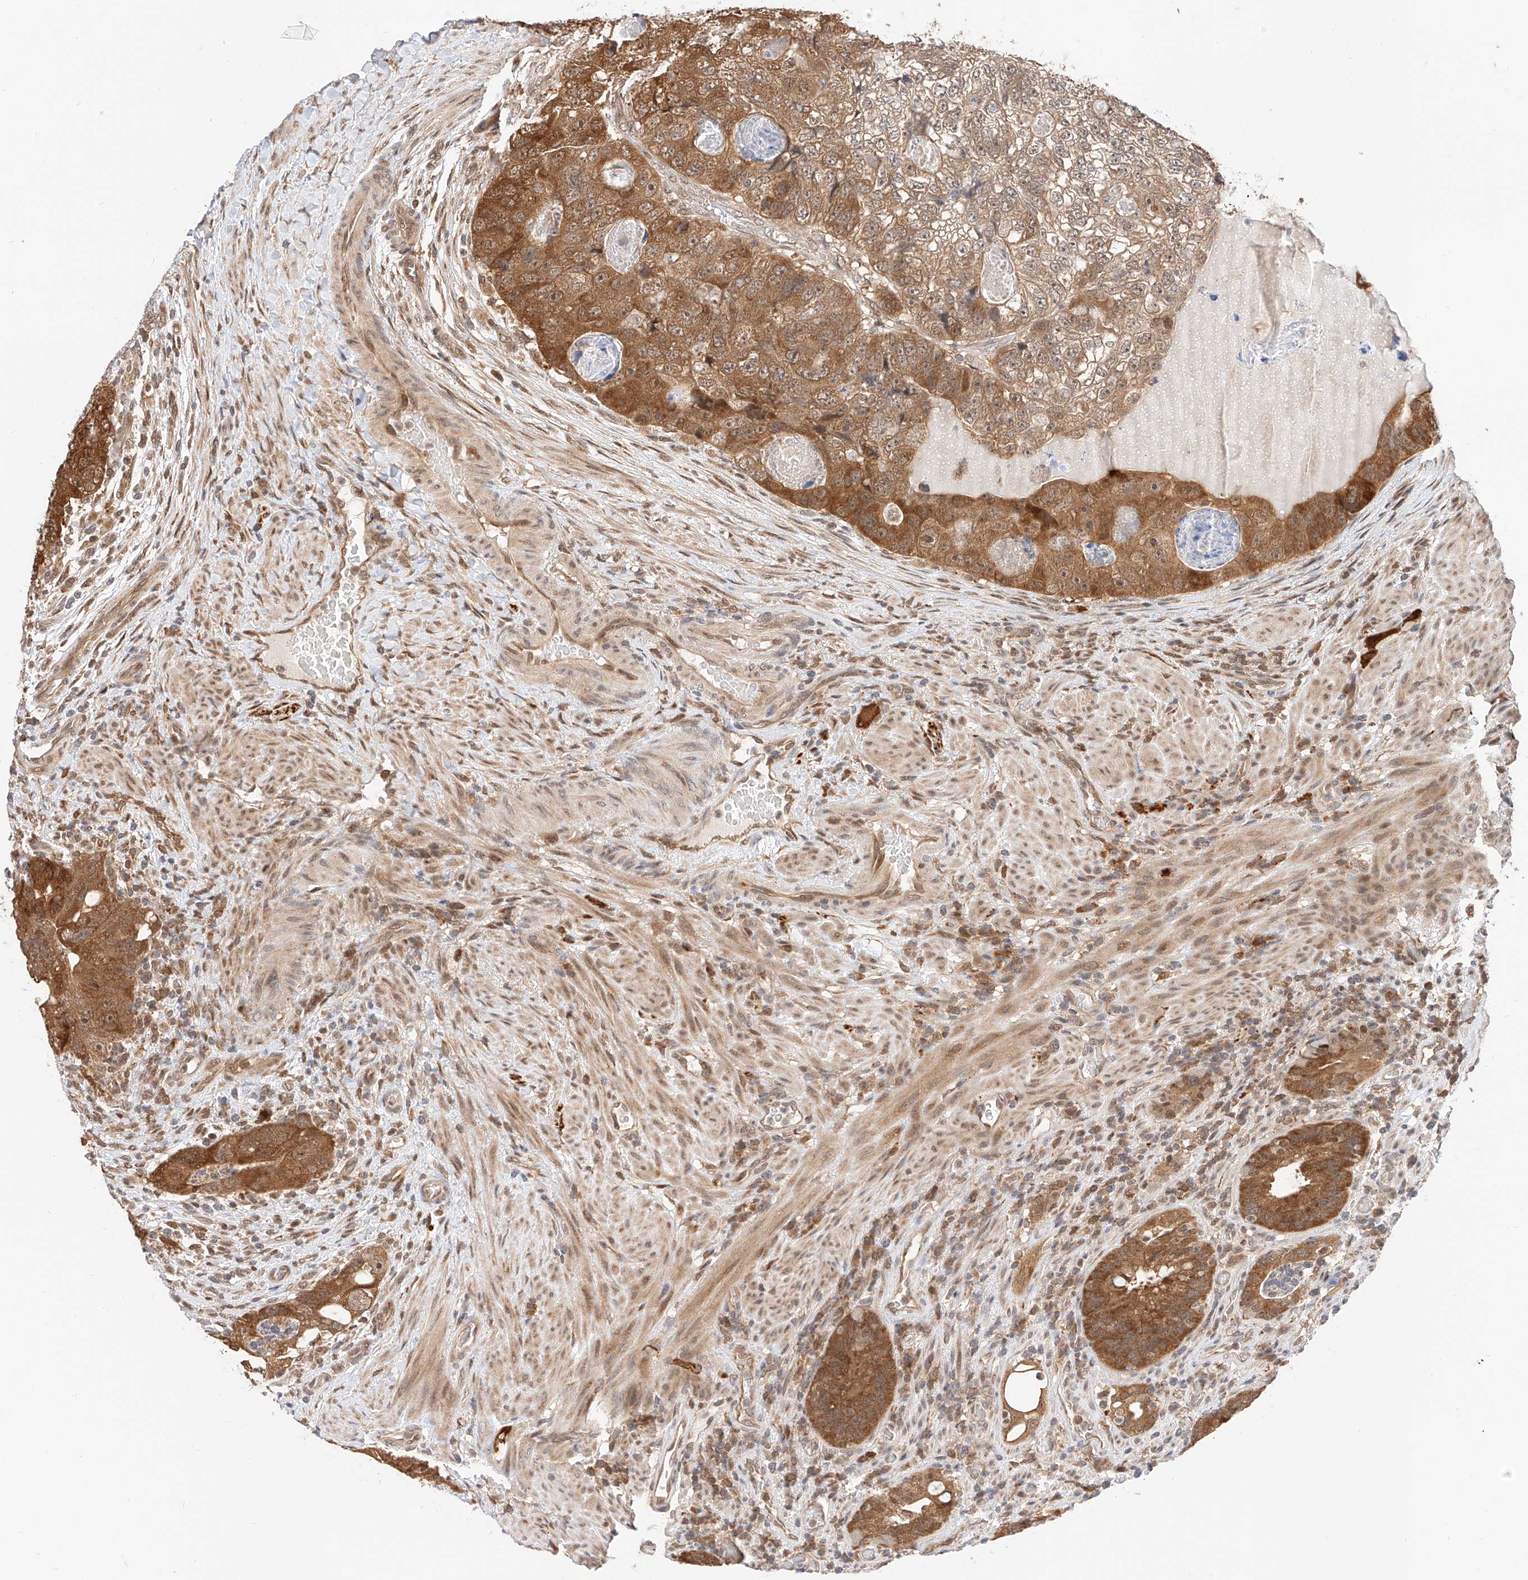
{"staining": {"intensity": "moderate", "quantity": ">75%", "location": "cytoplasmic/membranous,nuclear"}, "tissue": "colorectal cancer", "cell_type": "Tumor cells", "image_type": "cancer", "snomed": [{"axis": "morphology", "description": "Adenocarcinoma, NOS"}, {"axis": "topography", "description": "Rectum"}], "caption": "DAB (3,3'-diaminobenzidine) immunohistochemical staining of colorectal adenocarcinoma shows moderate cytoplasmic/membranous and nuclear protein positivity in approximately >75% of tumor cells.", "gene": "EIF4H", "patient": {"sex": "male", "age": 59}}